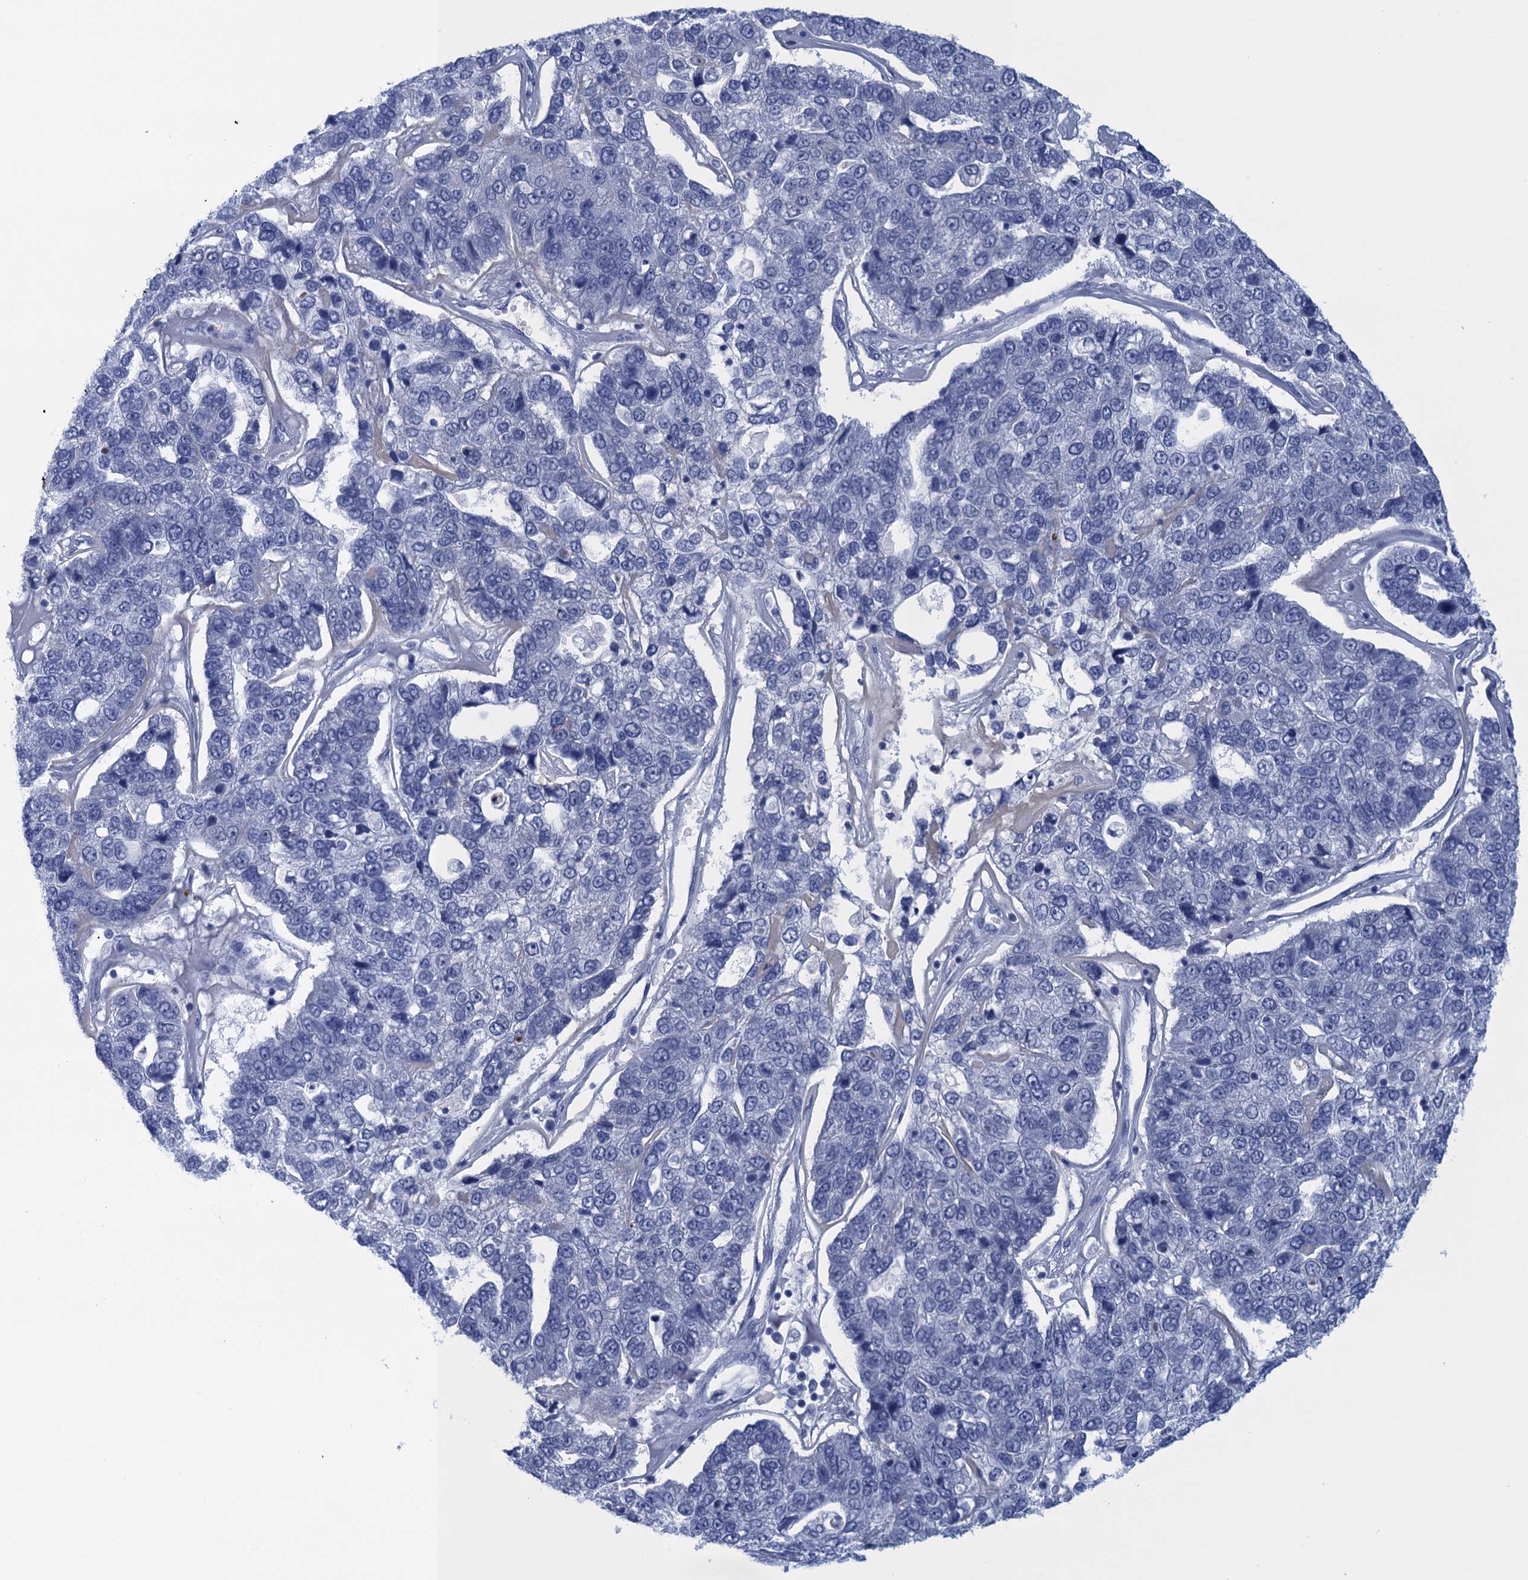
{"staining": {"intensity": "negative", "quantity": "none", "location": "none"}, "tissue": "pancreatic cancer", "cell_type": "Tumor cells", "image_type": "cancer", "snomed": [{"axis": "morphology", "description": "Adenocarcinoma, NOS"}, {"axis": "topography", "description": "Pancreas"}], "caption": "The immunohistochemistry histopathology image has no significant expression in tumor cells of pancreatic cancer (adenocarcinoma) tissue.", "gene": "SCEL", "patient": {"sex": "female", "age": 61}}